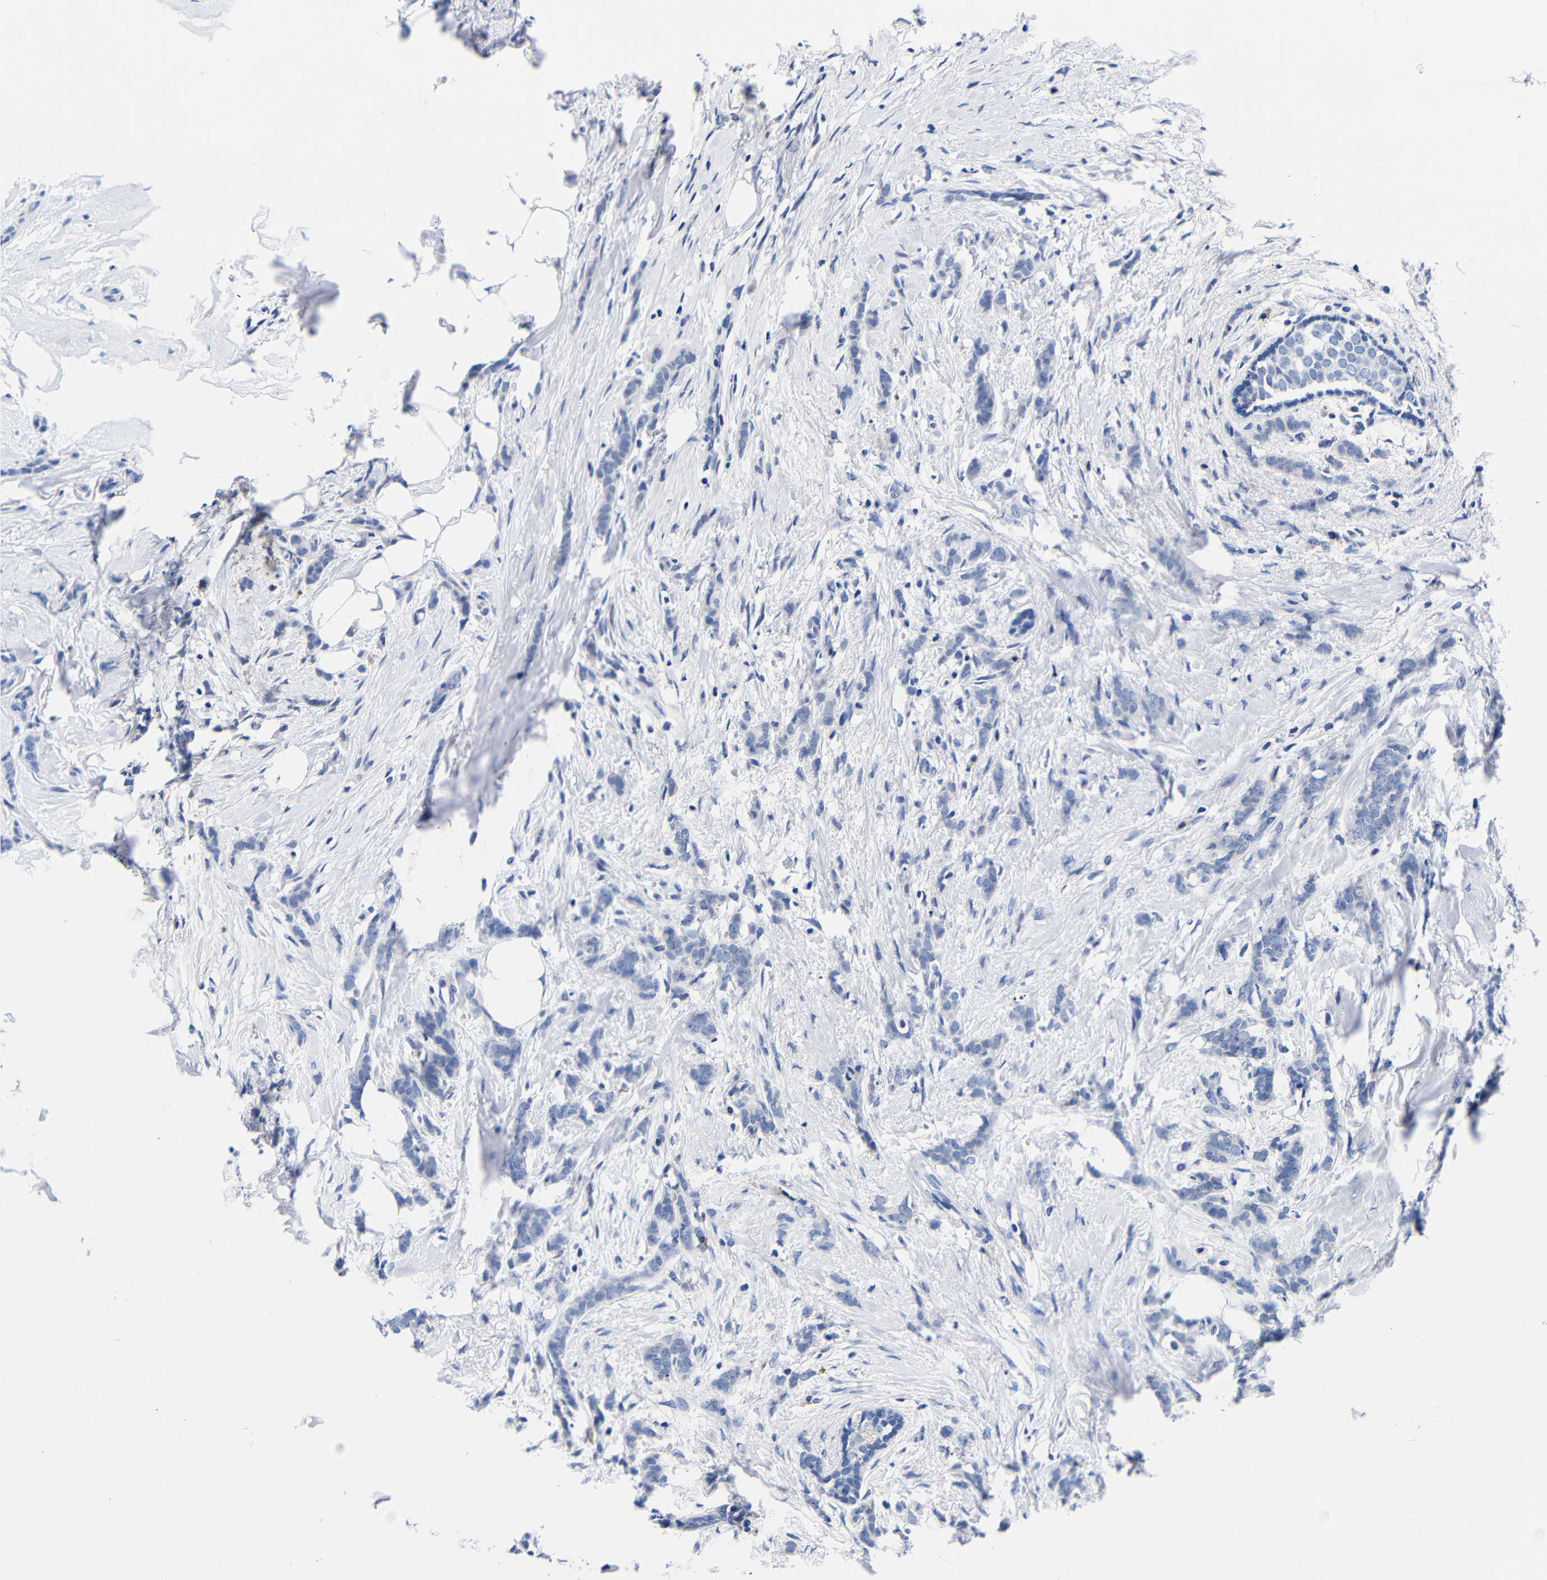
{"staining": {"intensity": "negative", "quantity": "none", "location": "none"}, "tissue": "breast cancer", "cell_type": "Tumor cells", "image_type": "cancer", "snomed": [{"axis": "morphology", "description": "Lobular carcinoma, in situ"}, {"axis": "morphology", "description": "Lobular carcinoma"}, {"axis": "topography", "description": "Breast"}], "caption": "Tumor cells show no significant protein positivity in lobular carcinoma in situ (breast).", "gene": "CLEC4G", "patient": {"sex": "female", "age": 41}}